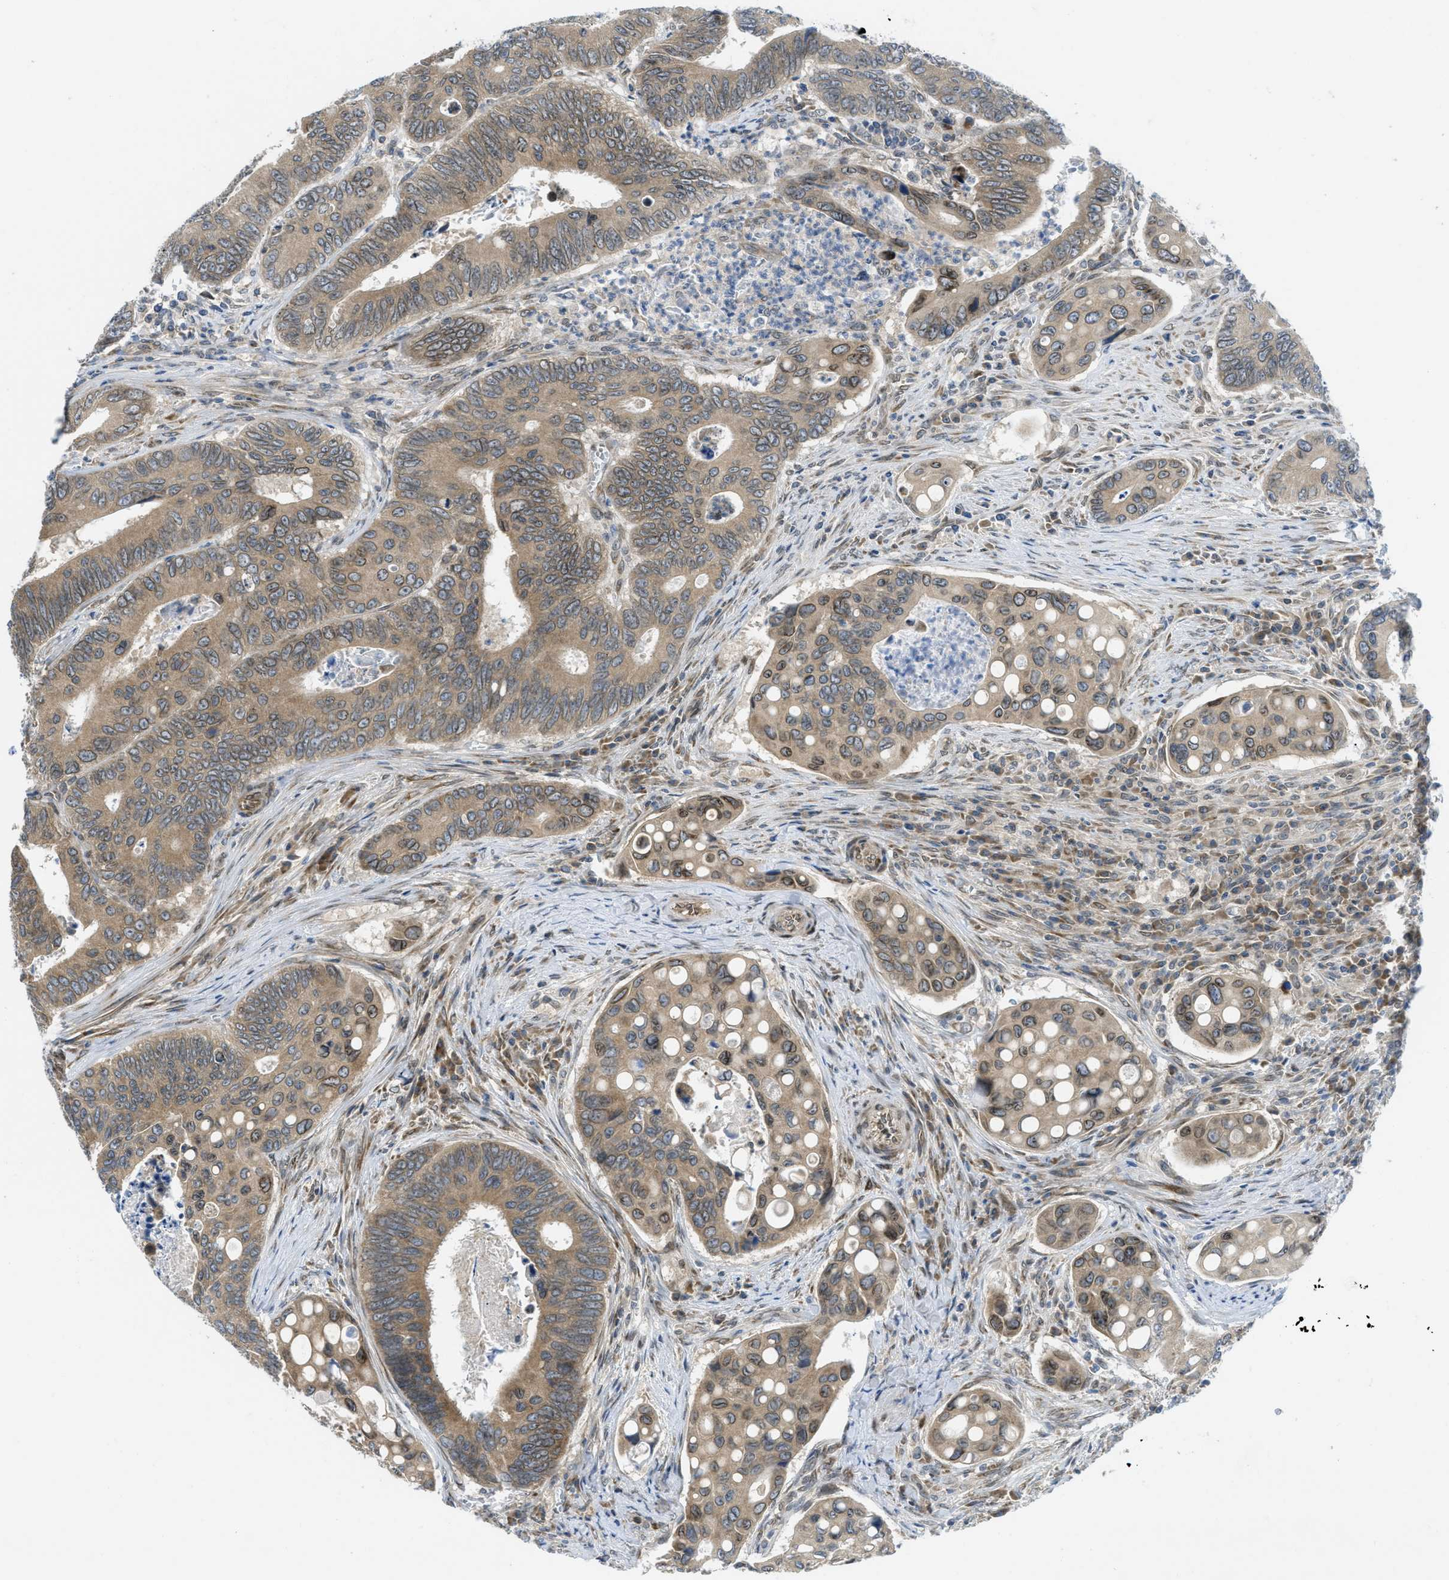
{"staining": {"intensity": "moderate", "quantity": ">75%", "location": "cytoplasmic/membranous"}, "tissue": "colorectal cancer", "cell_type": "Tumor cells", "image_type": "cancer", "snomed": [{"axis": "morphology", "description": "Inflammation, NOS"}, {"axis": "morphology", "description": "Adenocarcinoma, NOS"}, {"axis": "topography", "description": "Colon"}], "caption": "Approximately >75% of tumor cells in human colorectal adenocarcinoma reveal moderate cytoplasmic/membranous protein positivity as visualized by brown immunohistochemical staining.", "gene": "EIF2AK3", "patient": {"sex": "male", "age": 72}}